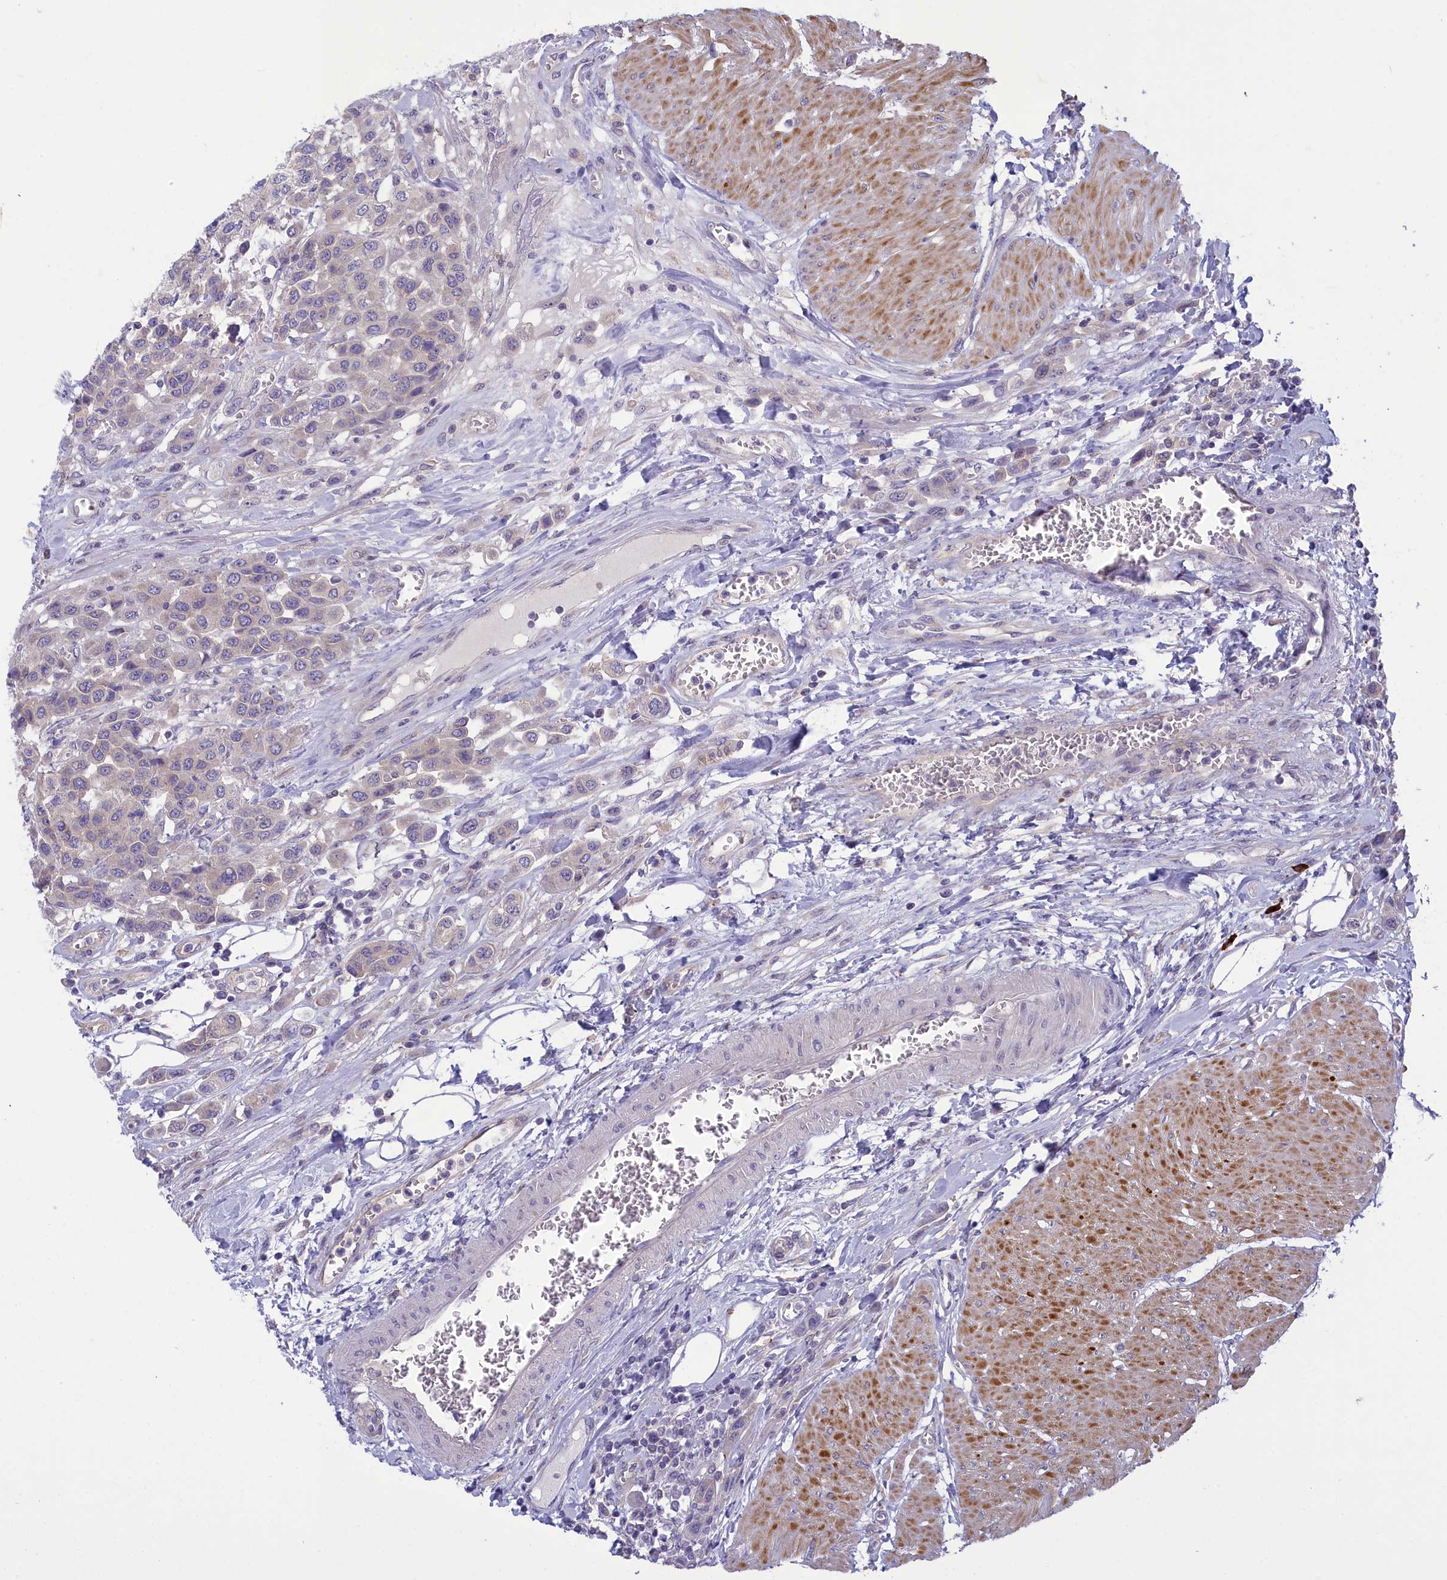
{"staining": {"intensity": "negative", "quantity": "none", "location": "none"}, "tissue": "urothelial cancer", "cell_type": "Tumor cells", "image_type": "cancer", "snomed": [{"axis": "morphology", "description": "Urothelial carcinoma, High grade"}, {"axis": "topography", "description": "Urinary bladder"}], "caption": "Immunohistochemical staining of urothelial carcinoma (high-grade) reveals no significant staining in tumor cells. (DAB (3,3'-diaminobenzidine) immunohistochemistry, high magnification).", "gene": "CORO2A", "patient": {"sex": "male", "age": 50}}